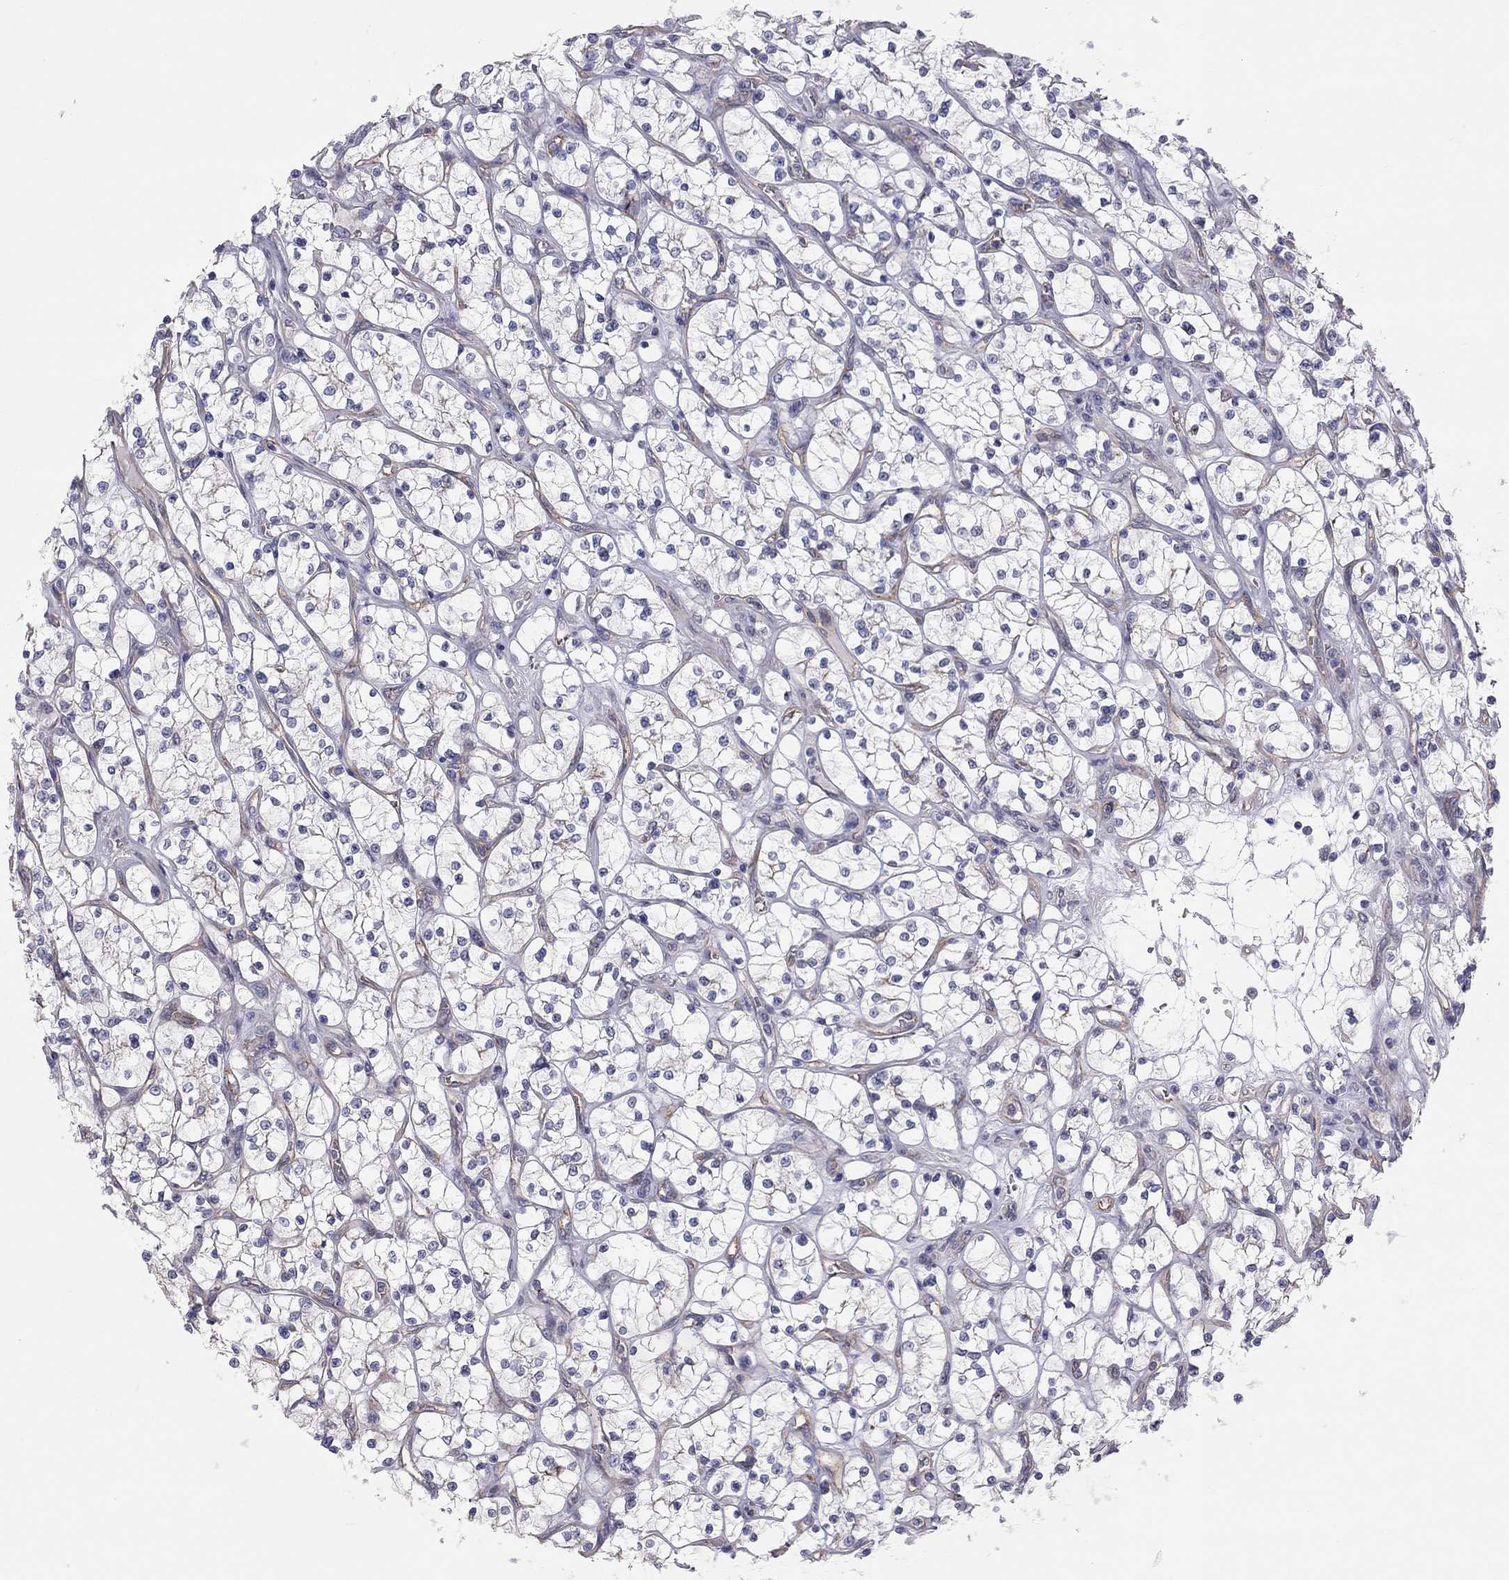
{"staining": {"intensity": "negative", "quantity": "none", "location": "none"}, "tissue": "renal cancer", "cell_type": "Tumor cells", "image_type": "cancer", "snomed": [{"axis": "morphology", "description": "Adenocarcinoma, NOS"}, {"axis": "topography", "description": "Kidney"}], "caption": "DAB (3,3'-diaminobenzidine) immunohistochemical staining of renal cancer displays no significant expression in tumor cells. Brightfield microscopy of IHC stained with DAB (brown) and hematoxylin (blue), captured at high magnification.", "gene": "GPRC5B", "patient": {"sex": "female", "age": 64}}